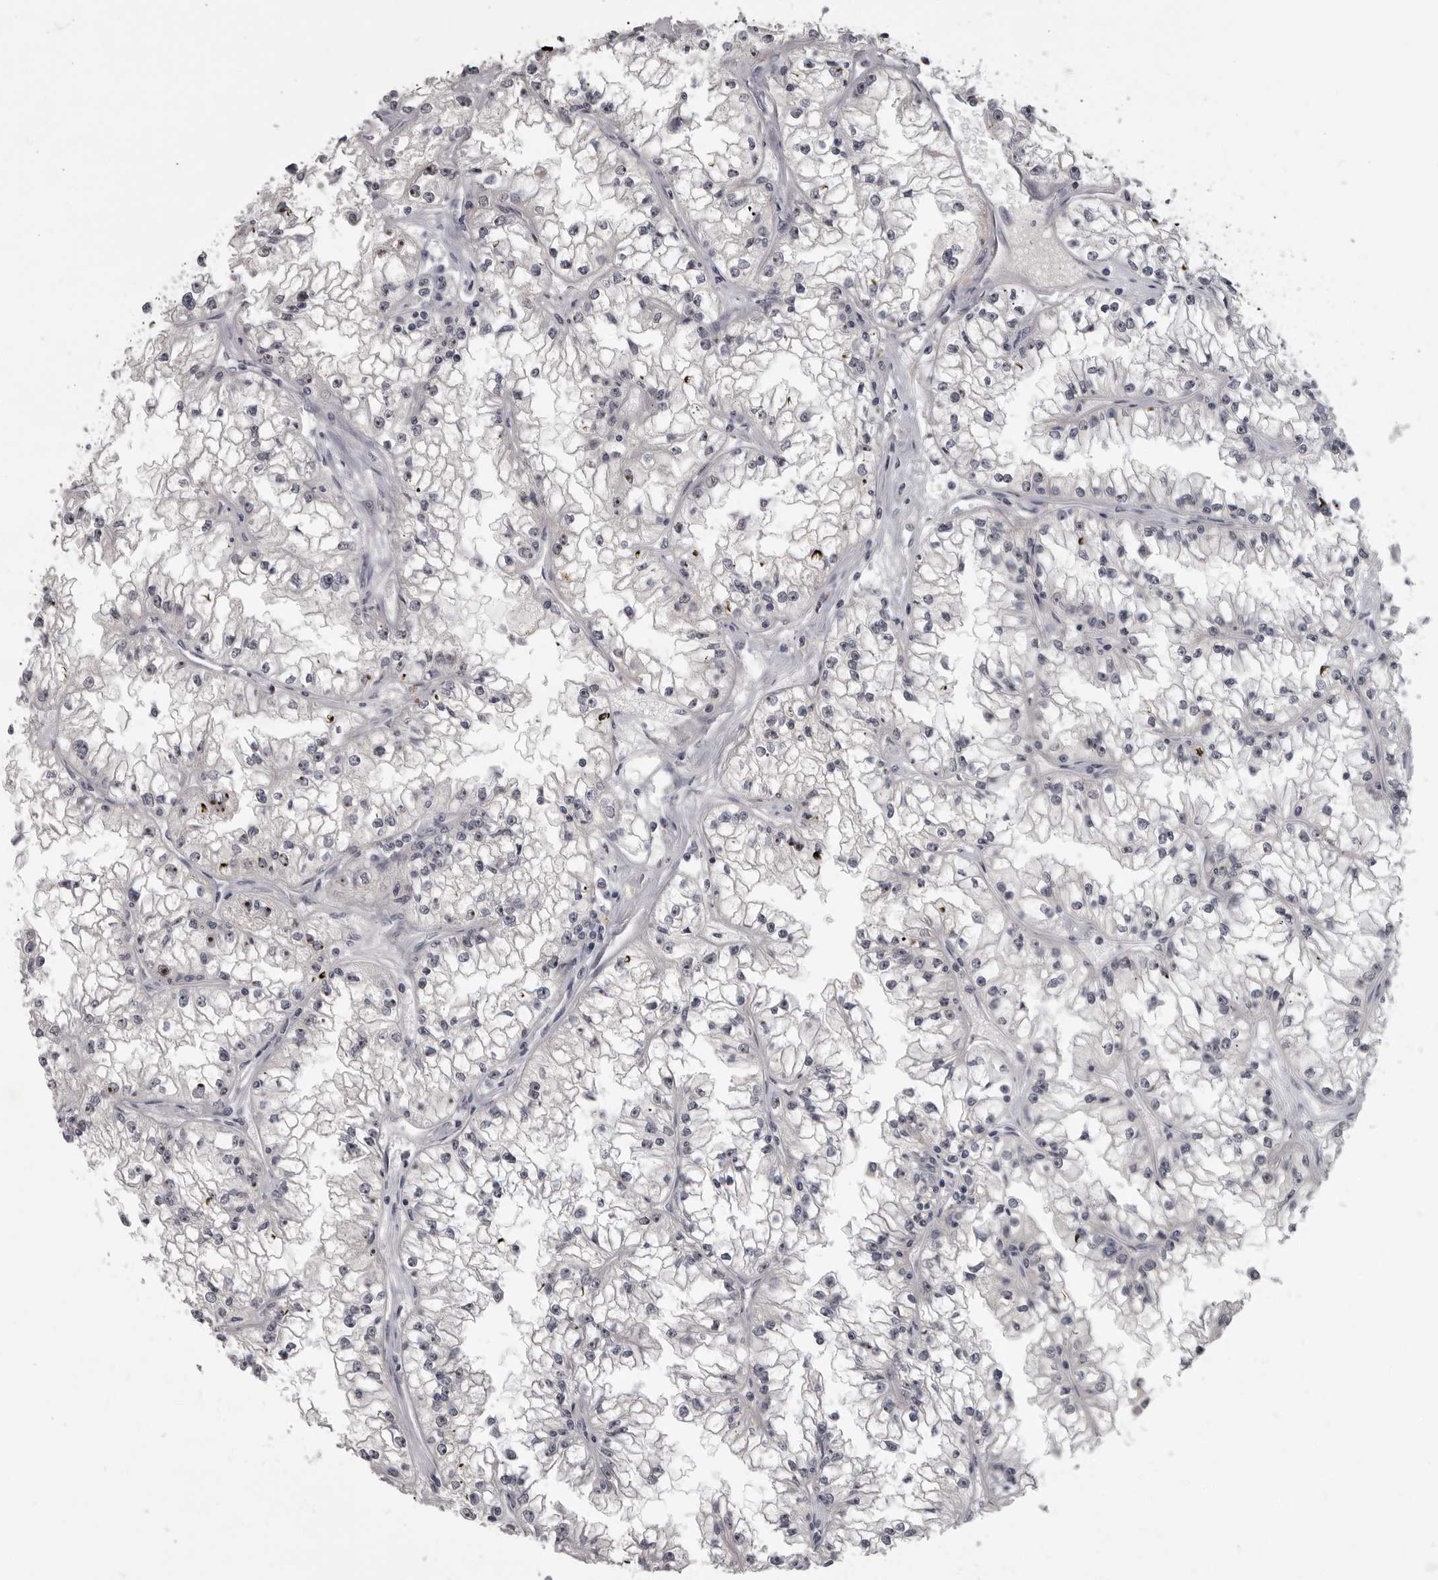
{"staining": {"intensity": "negative", "quantity": "none", "location": "none"}, "tissue": "renal cancer", "cell_type": "Tumor cells", "image_type": "cancer", "snomed": [{"axis": "morphology", "description": "Adenocarcinoma, NOS"}, {"axis": "topography", "description": "Kidney"}], "caption": "The micrograph displays no staining of tumor cells in renal cancer (adenocarcinoma).", "gene": "MRTO4", "patient": {"sex": "male", "age": 56}}